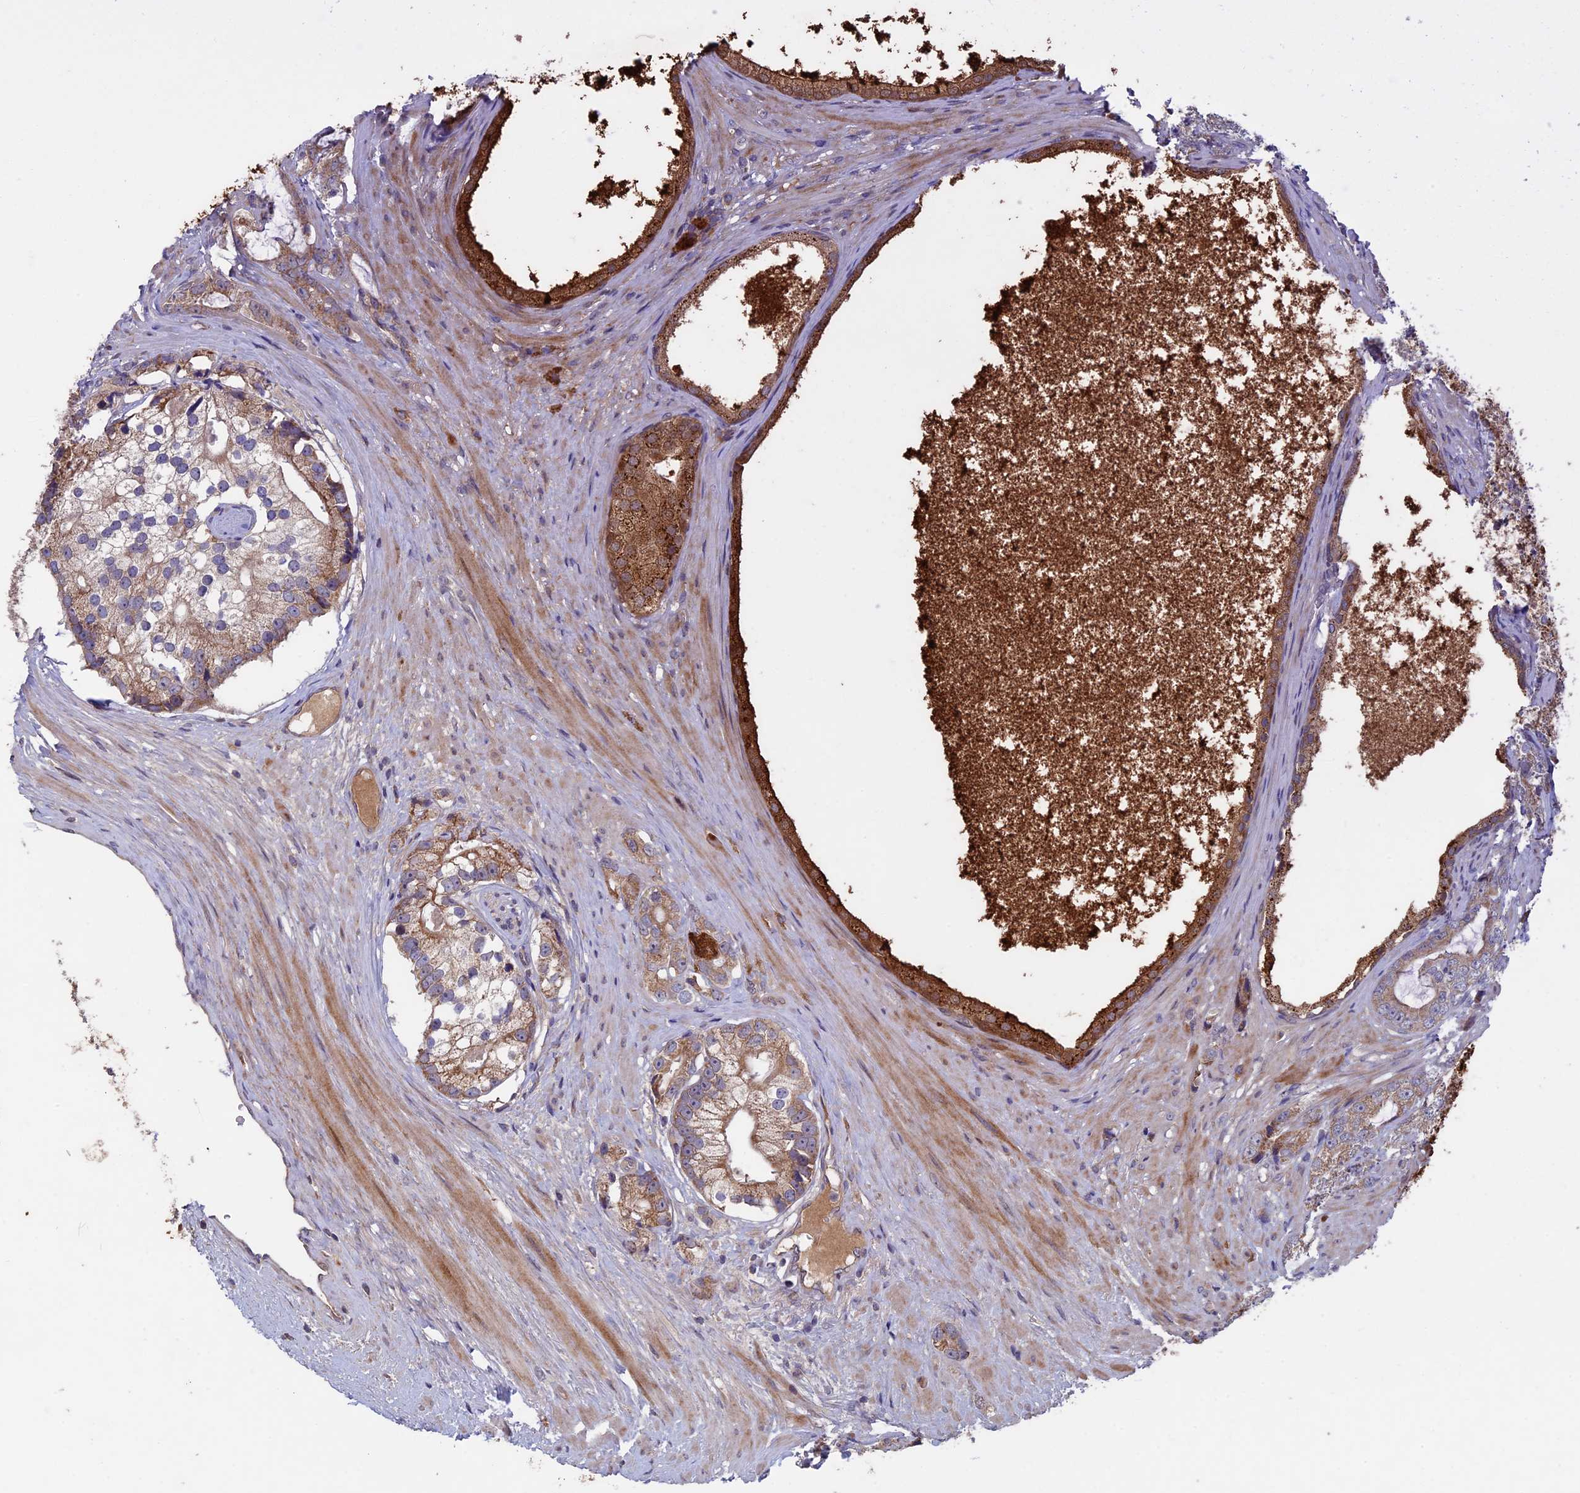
{"staining": {"intensity": "moderate", "quantity": "<25%", "location": "cytoplasmic/membranous"}, "tissue": "prostate cancer", "cell_type": "Tumor cells", "image_type": "cancer", "snomed": [{"axis": "morphology", "description": "Adenocarcinoma, High grade"}, {"axis": "topography", "description": "Prostate"}], "caption": "Prostate adenocarcinoma (high-grade) tissue exhibits moderate cytoplasmic/membranous staining in approximately <25% of tumor cells, visualized by immunohistochemistry. The protein is shown in brown color, while the nuclei are stained blue.", "gene": "RCCD1", "patient": {"sex": "male", "age": 75}}